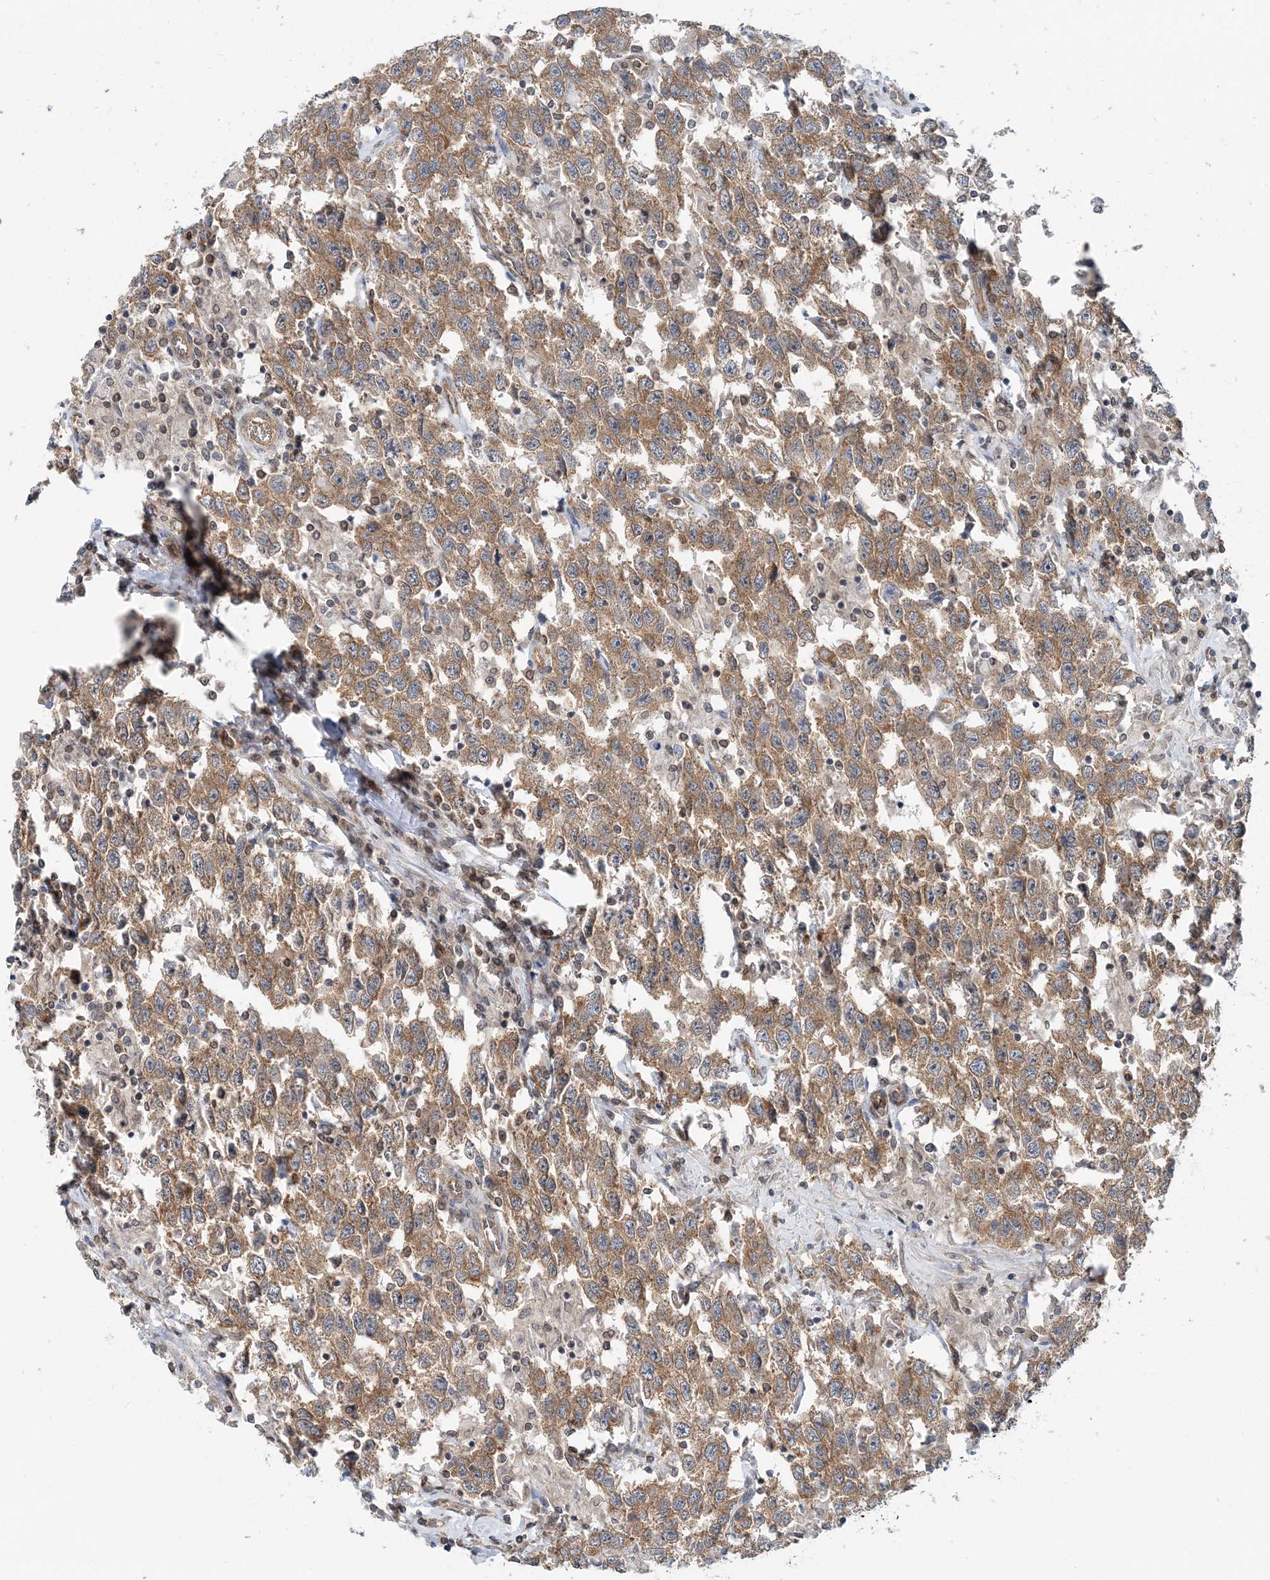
{"staining": {"intensity": "moderate", "quantity": ">75%", "location": "cytoplasmic/membranous"}, "tissue": "testis cancer", "cell_type": "Tumor cells", "image_type": "cancer", "snomed": [{"axis": "morphology", "description": "Seminoma, NOS"}, {"axis": "topography", "description": "Testis"}], "caption": "Protein analysis of testis cancer (seminoma) tissue reveals moderate cytoplasmic/membranous expression in approximately >75% of tumor cells.", "gene": "MOB4", "patient": {"sex": "male", "age": 41}}